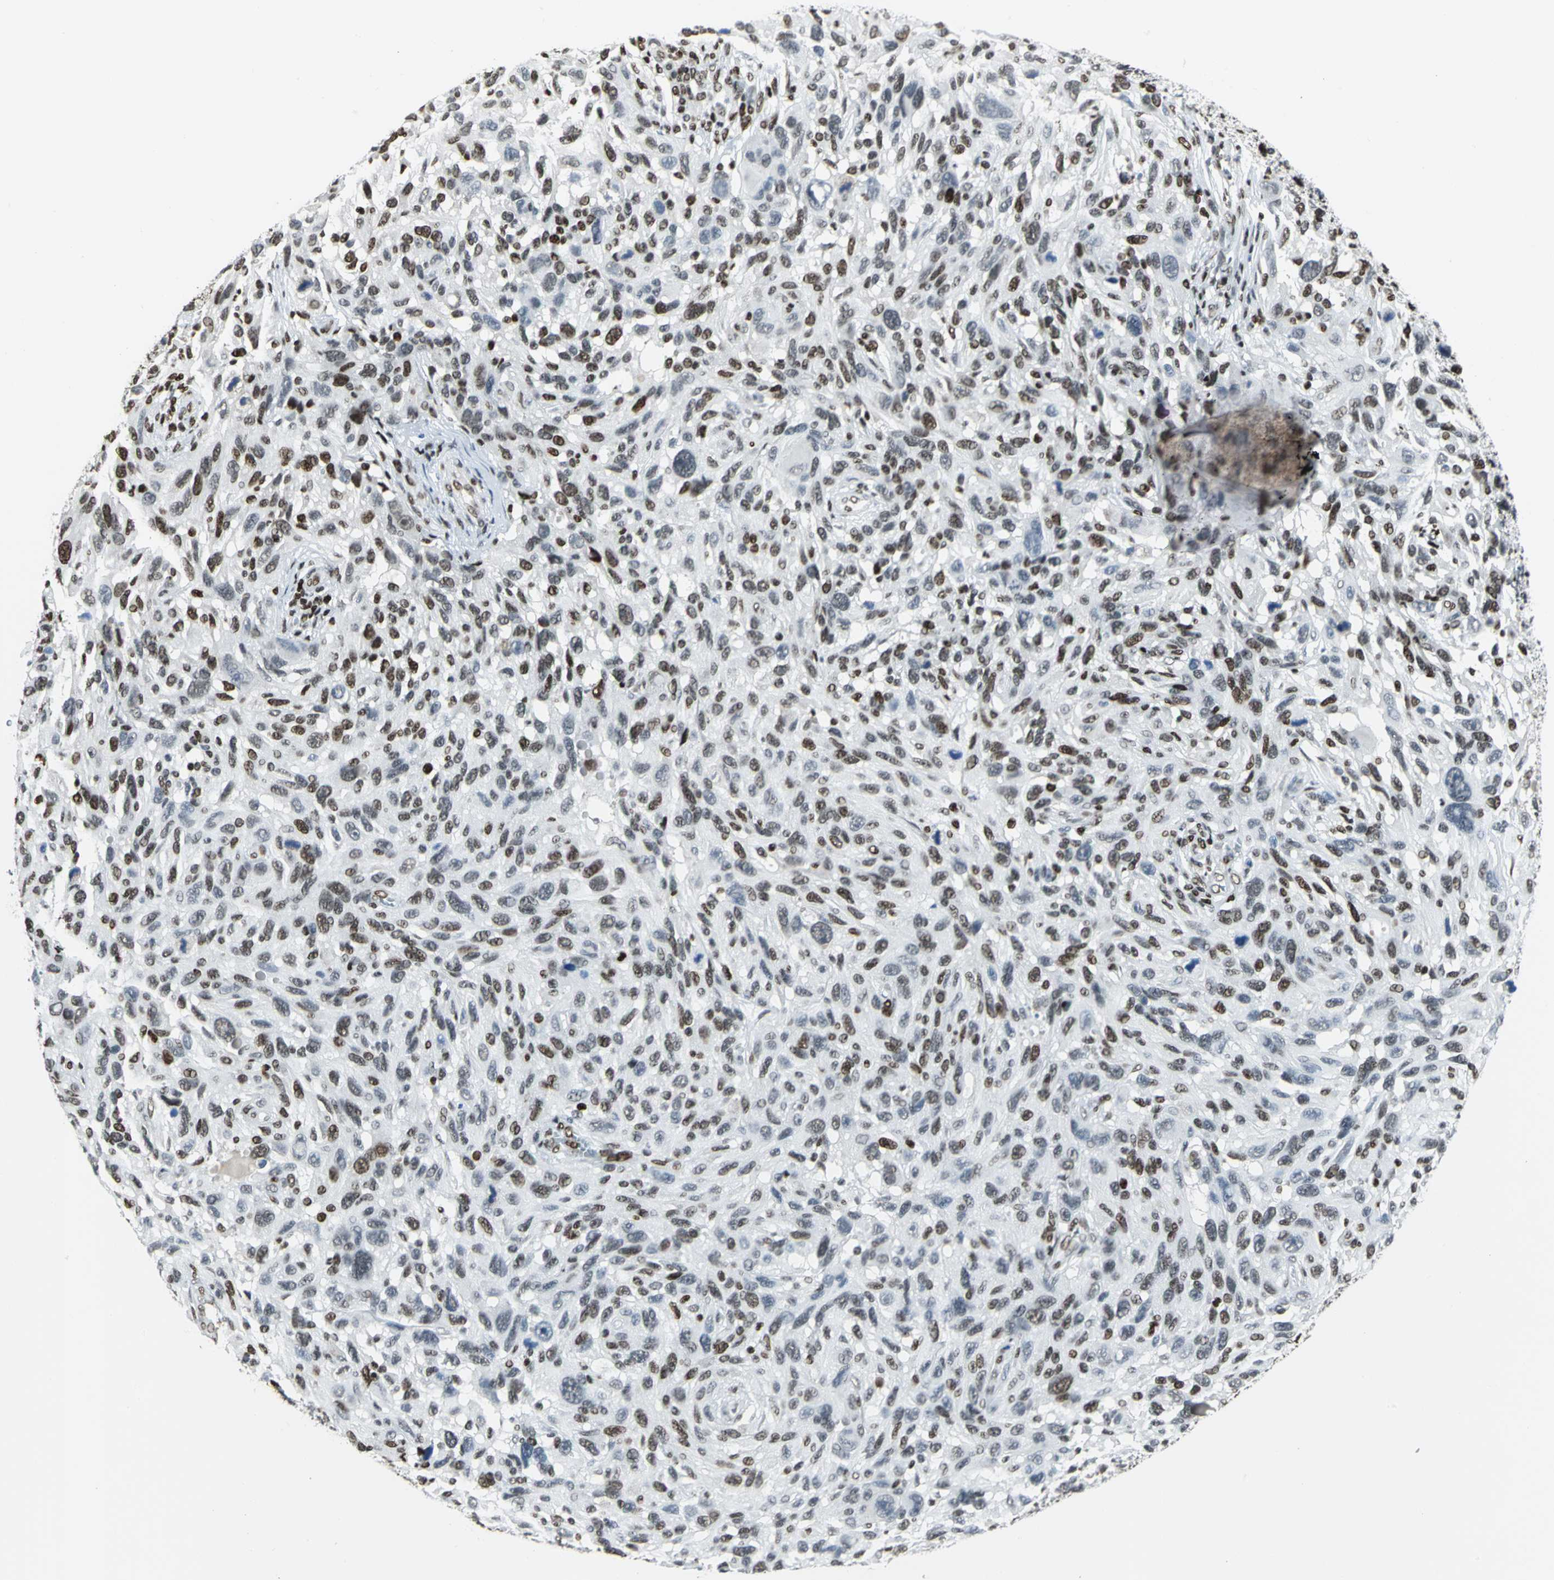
{"staining": {"intensity": "strong", "quantity": ">75%", "location": "nuclear"}, "tissue": "melanoma", "cell_type": "Tumor cells", "image_type": "cancer", "snomed": [{"axis": "morphology", "description": "Malignant melanoma, NOS"}, {"axis": "topography", "description": "Skin"}], "caption": "This image exhibits melanoma stained with immunohistochemistry to label a protein in brown. The nuclear of tumor cells show strong positivity for the protein. Nuclei are counter-stained blue.", "gene": "HNRNPD", "patient": {"sex": "male", "age": 53}}